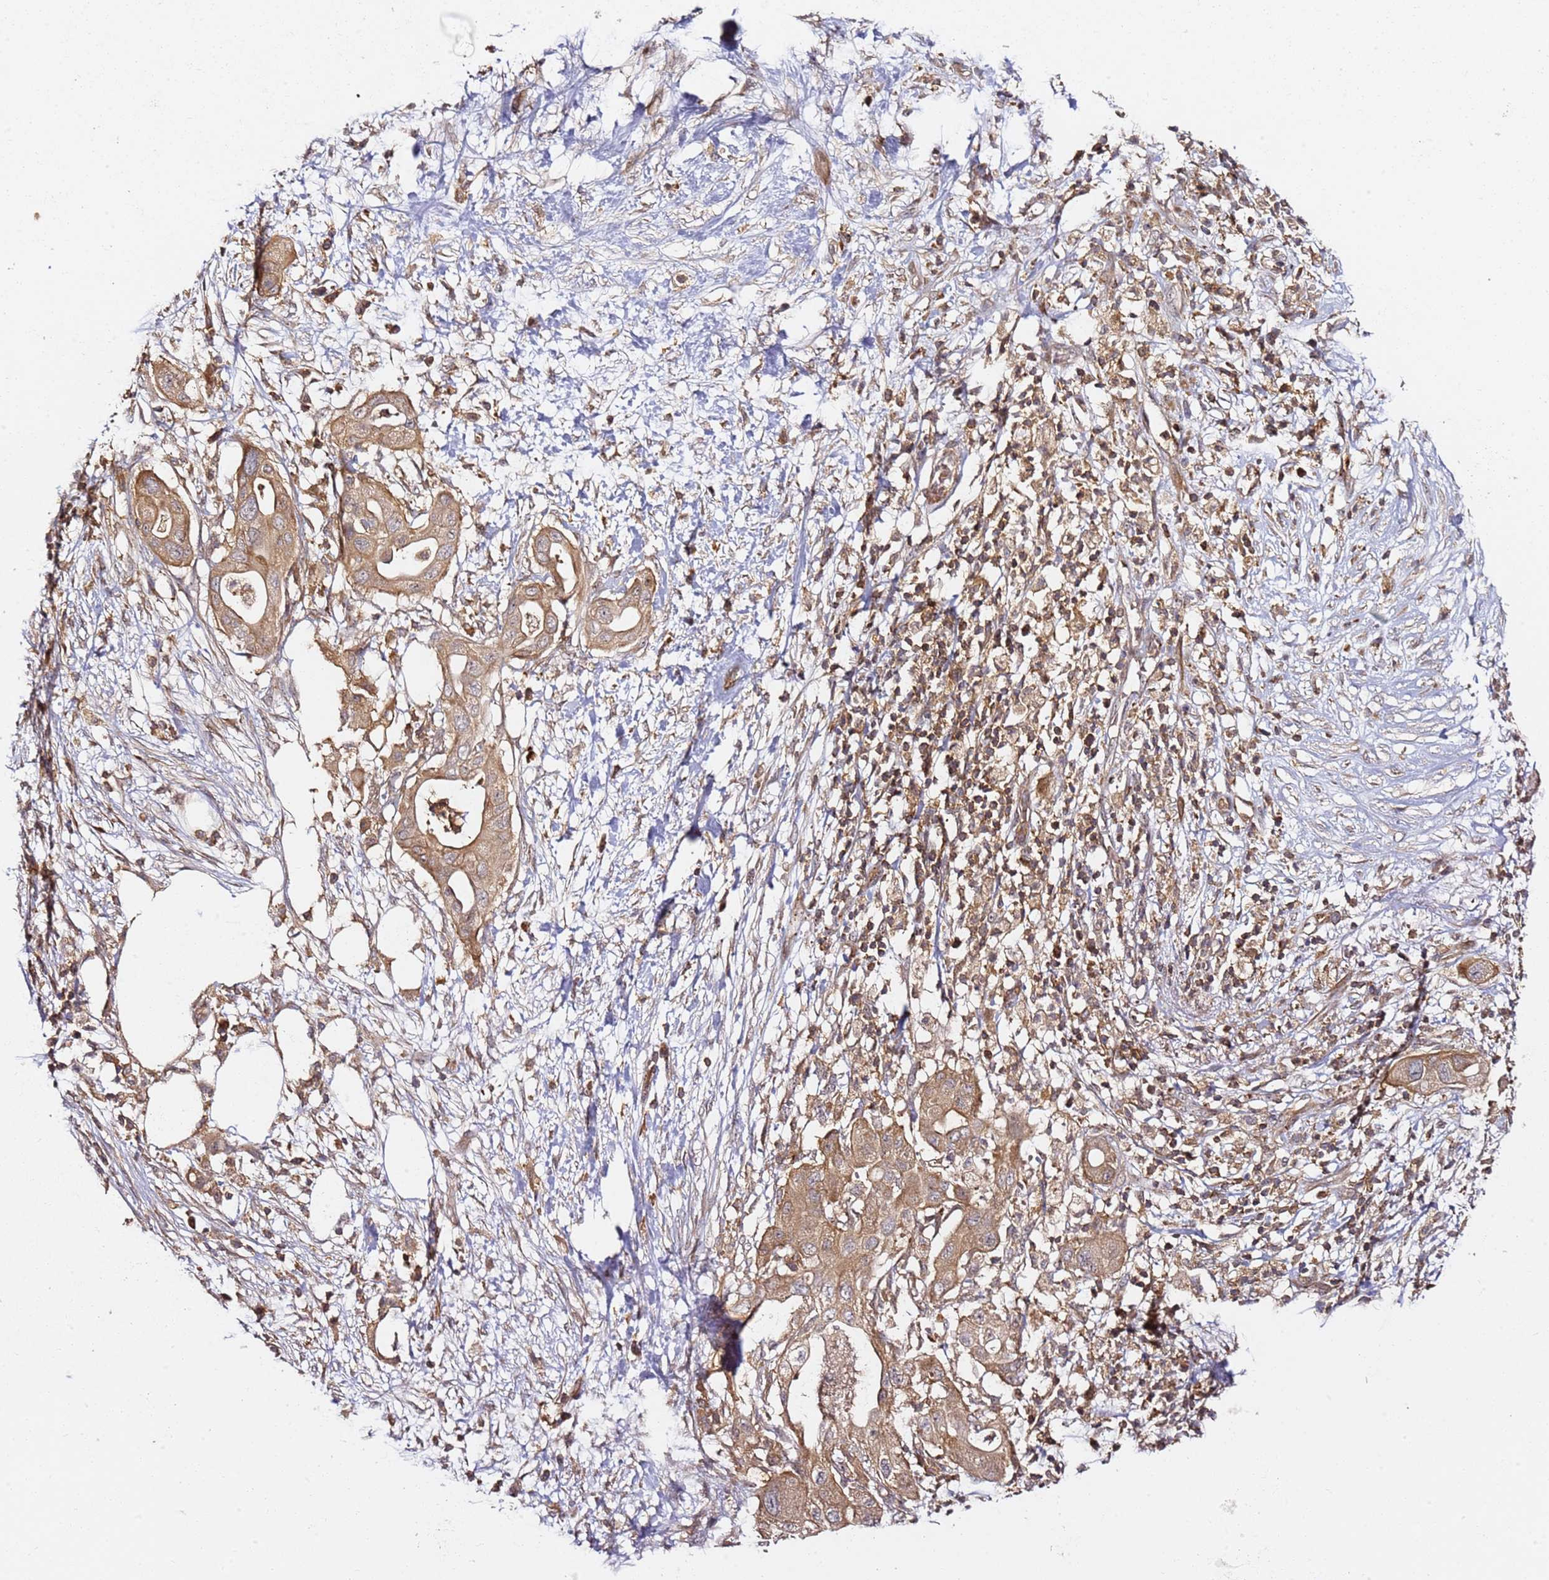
{"staining": {"intensity": "moderate", "quantity": ">75%", "location": "cytoplasmic/membranous"}, "tissue": "pancreatic cancer", "cell_type": "Tumor cells", "image_type": "cancer", "snomed": [{"axis": "morphology", "description": "Adenocarcinoma, NOS"}, {"axis": "topography", "description": "Pancreas"}], "caption": "Tumor cells reveal moderate cytoplasmic/membranous positivity in about >75% of cells in pancreatic cancer (adenocarcinoma).", "gene": "PRMT7", "patient": {"sex": "male", "age": 68}}